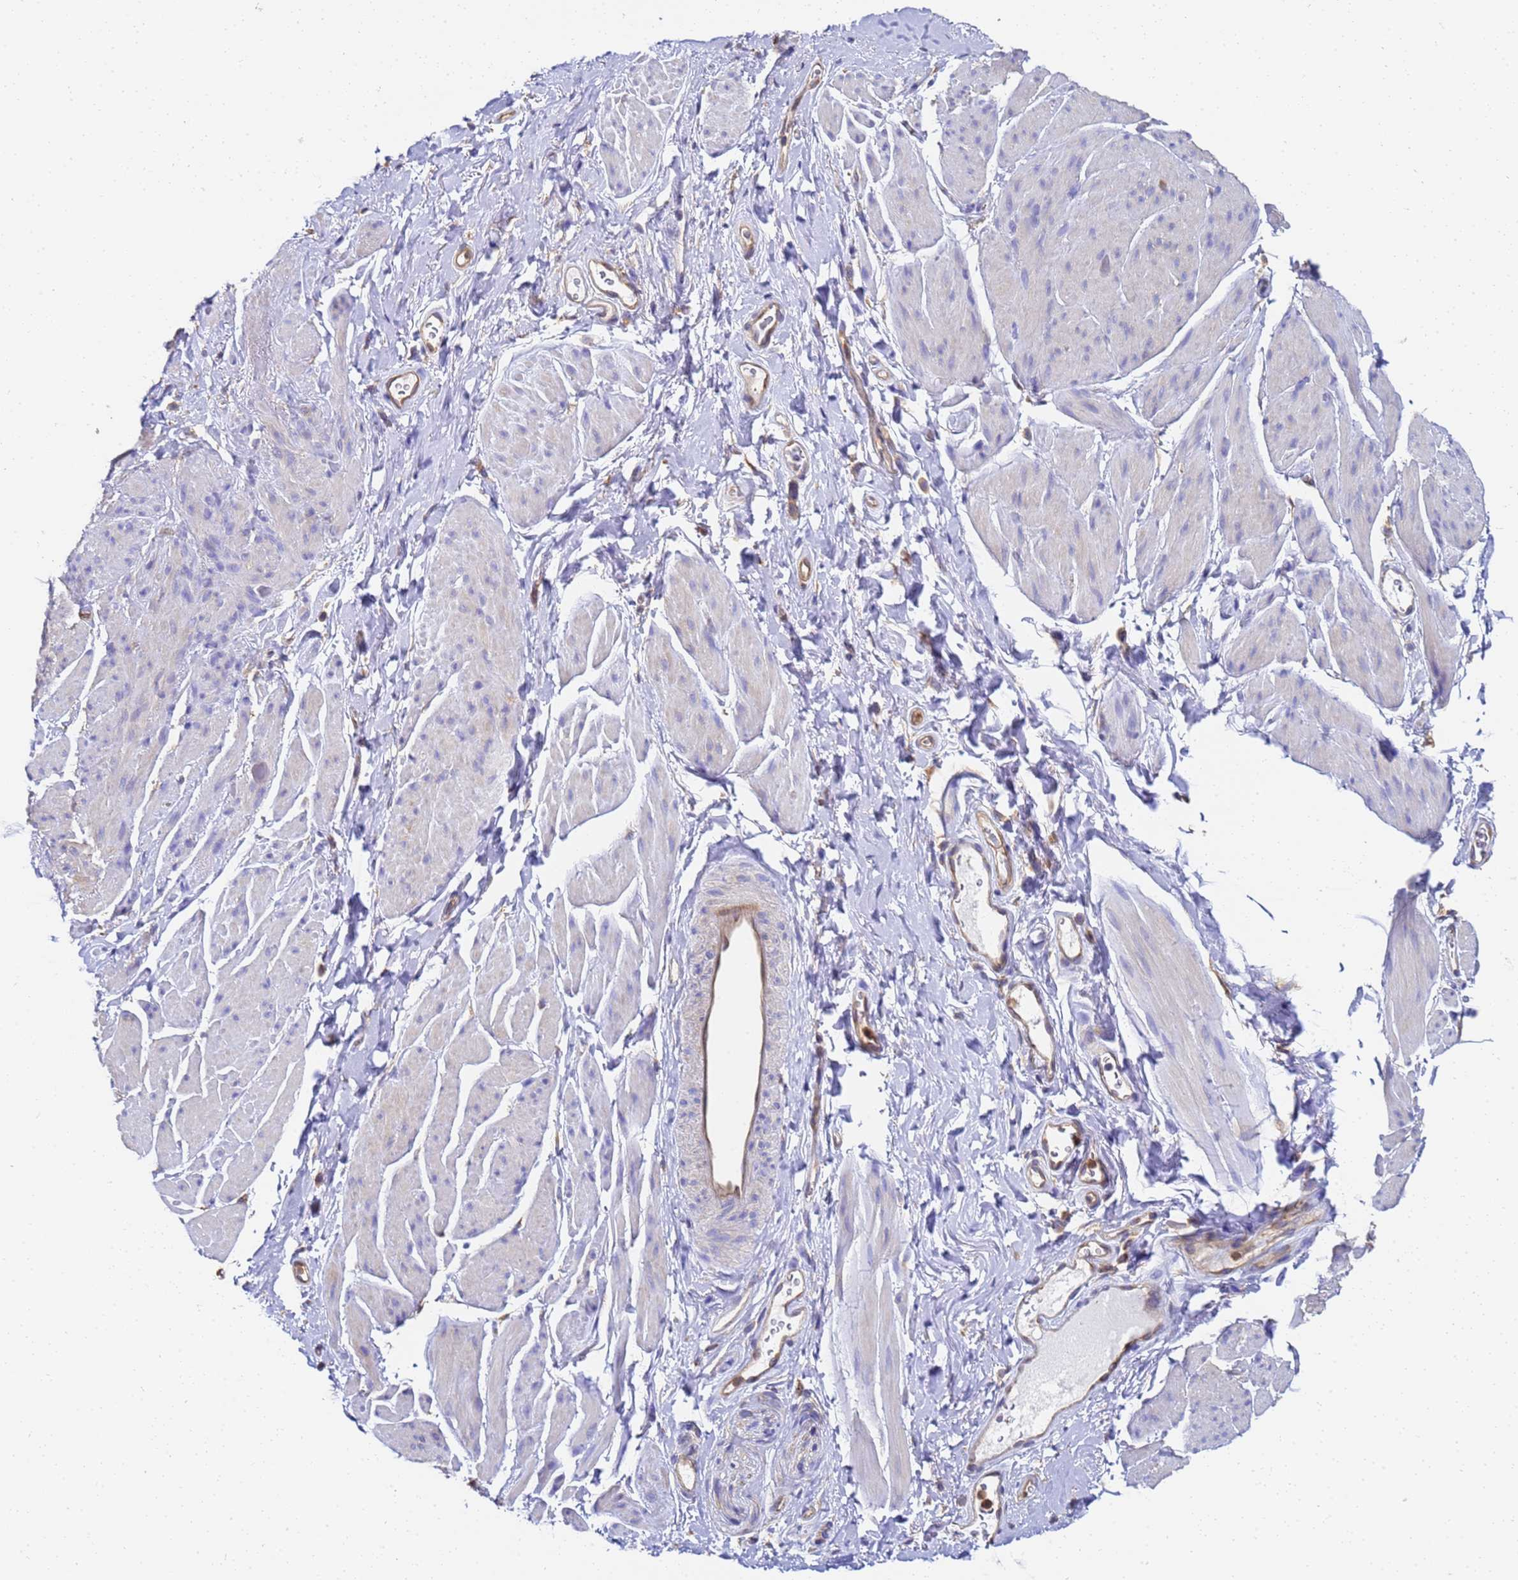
{"staining": {"intensity": "negative", "quantity": "none", "location": "none"}, "tissue": "smooth muscle", "cell_type": "Smooth muscle cells", "image_type": "normal", "snomed": [{"axis": "morphology", "description": "Normal tissue, NOS"}, {"axis": "topography", "description": "Smooth muscle"}, {"axis": "topography", "description": "Peripheral nerve tissue"}], "caption": "A photomicrograph of smooth muscle stained for a protein reveals no brown staining in smooth muscle cells. (DAB immunohistochemistry, high magnification).", "gene": "NME1", "patient": {"sex": "male", "age": 69}}